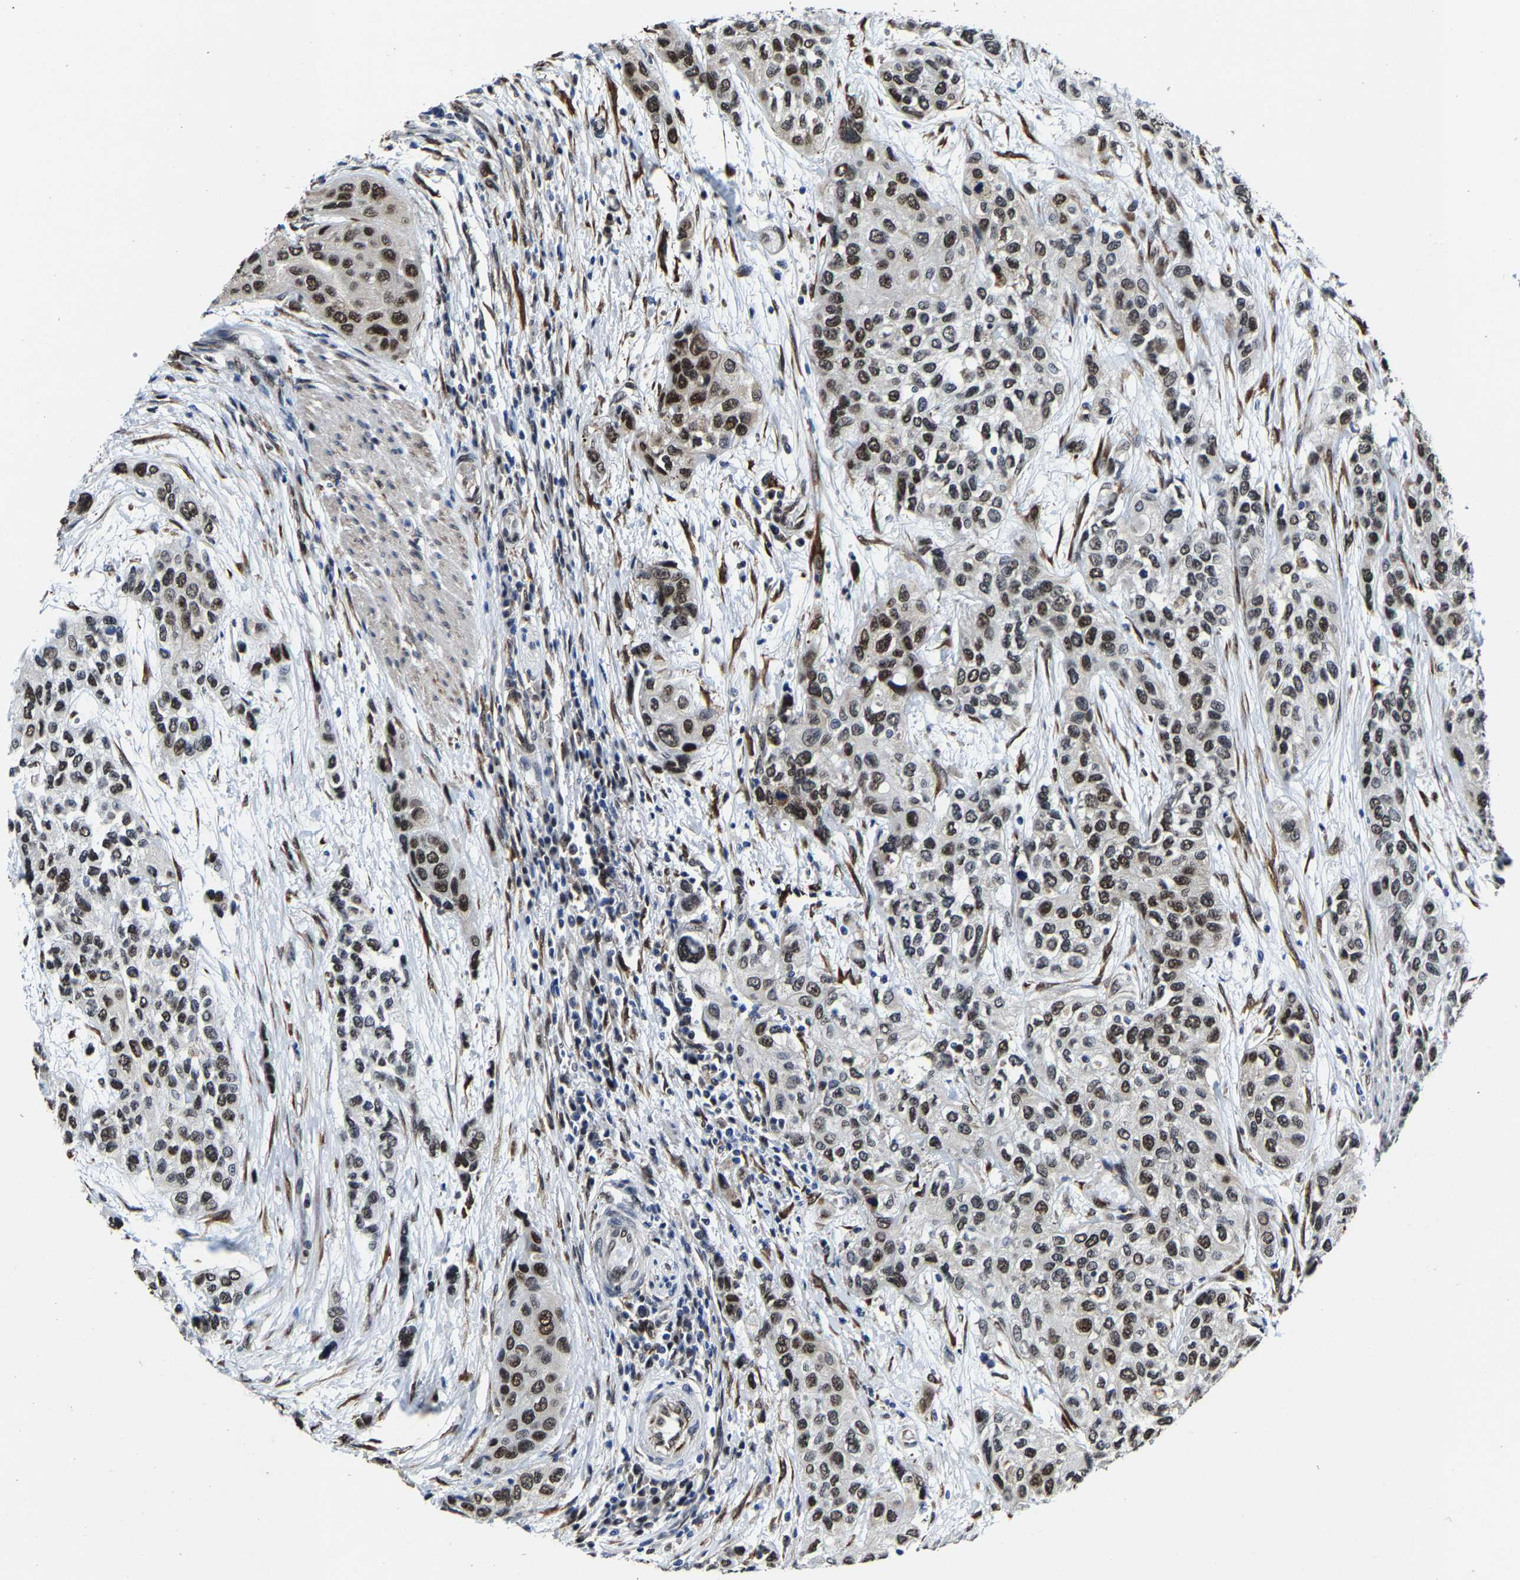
{"staining": {"intensity": "strong", "quantity": "25%-75%", "location": "nuclear"}, "tissue": "urothelial cancer", "cell_type": "Tumor cells", "image_type": "cancer", "snomed": [{"axis": "morphology", "description": "Urothelial carcinoma, High grade"}, {"axis": "topography", "description": "Urinary bladder"}], "caption": "Immunohistochemistry (IHC) of high-grade urothelial carcinoma displays high levels of strong nuclear staining in about 25%-75% of tumor cells.", "gene": "METTL1", "patient": {"sex": "female", "age": 56}}